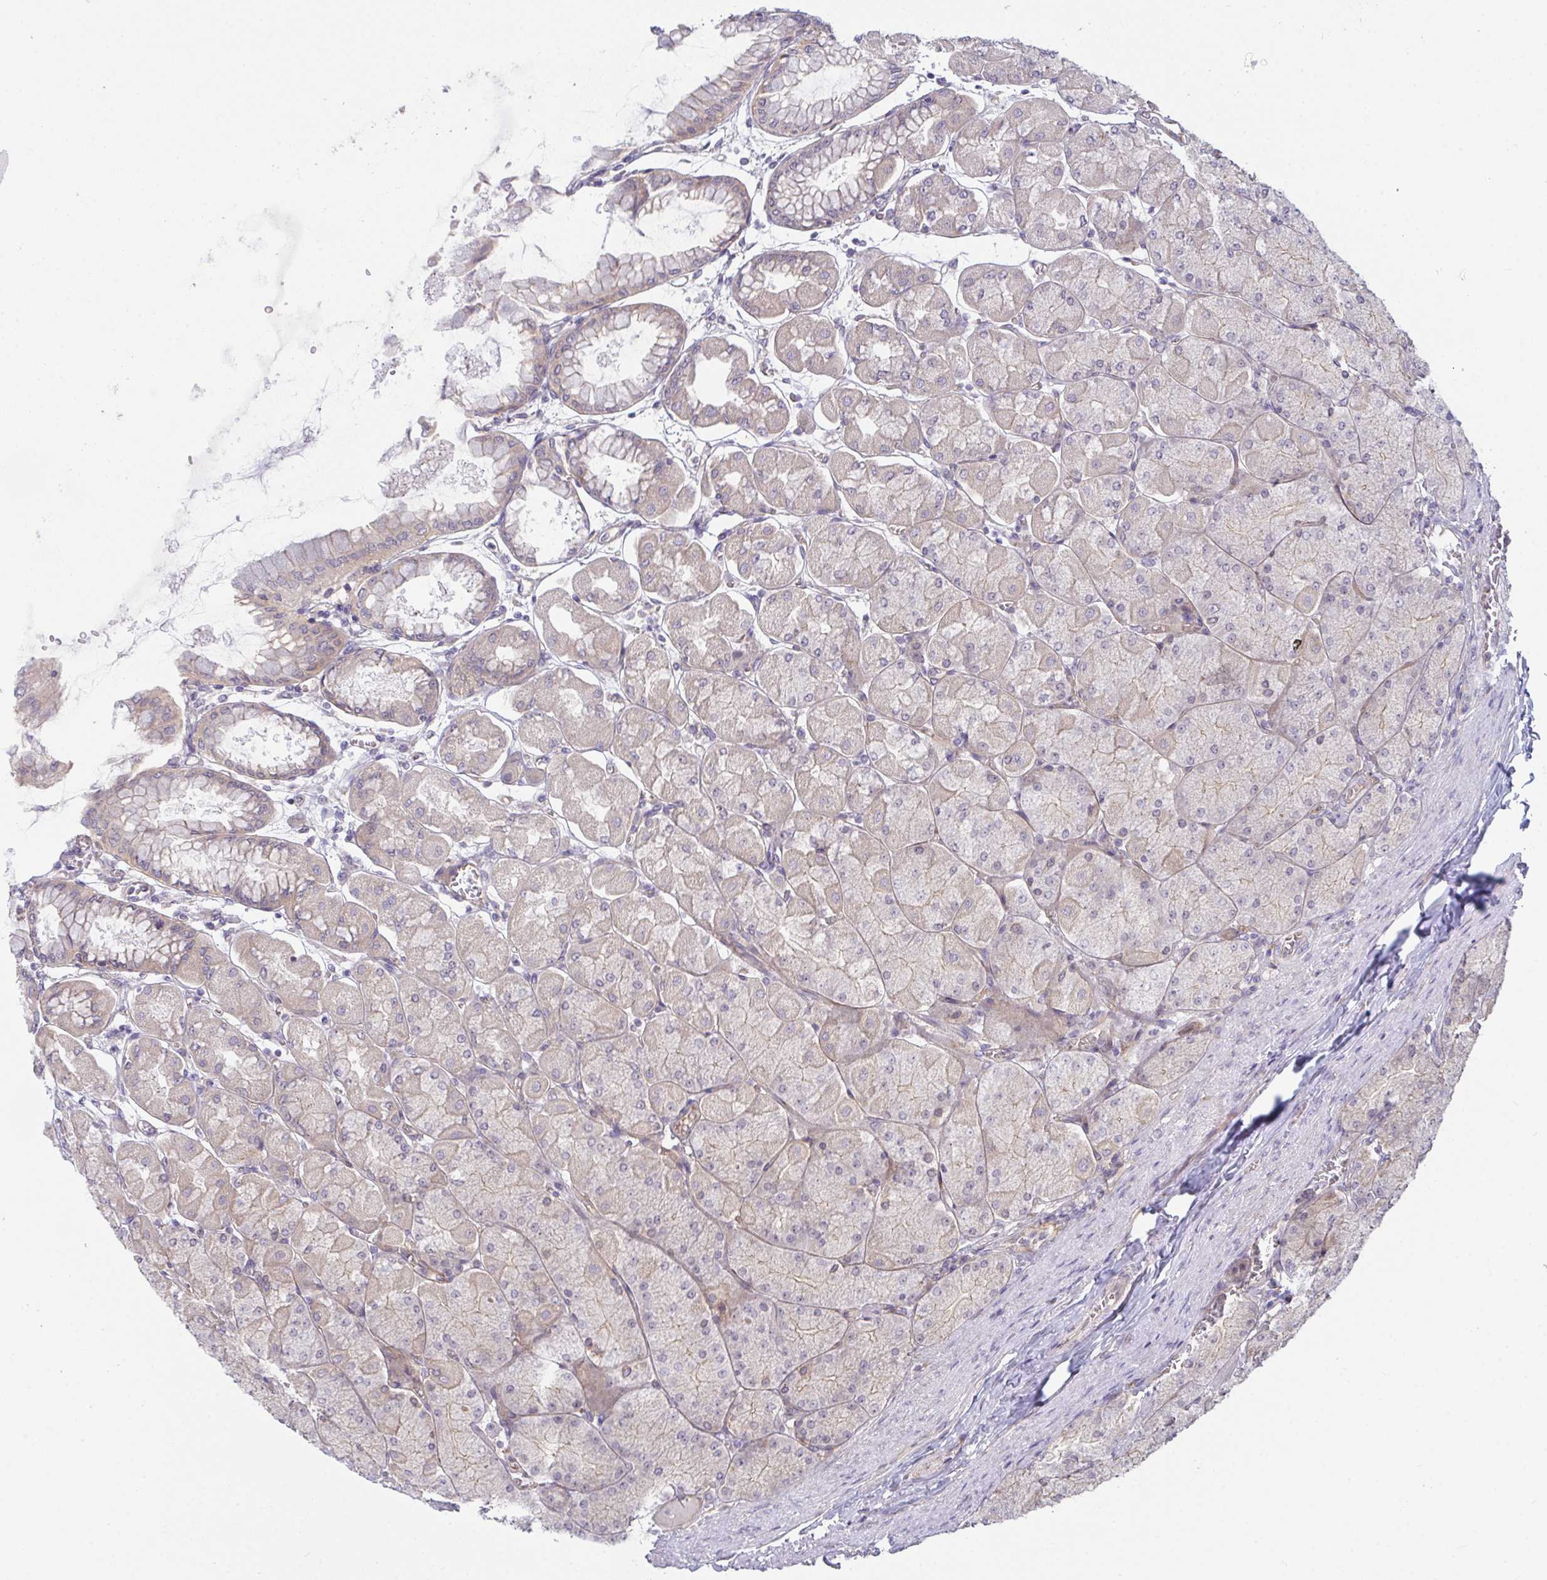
{"staining": {"intensity": "moderate", "quantity": "25%-75%", "location": "cytoplasmic/membranous"}, "tissue": "stomach", "cell_type": "Glandular cells", "image_type": "normal", "snomed": [{"axis": "morphology", "description": "Normal tissue, NOS"}, {"axis": "topography", "description": "Stomach, upper"}], "caption": "An immunohistochemistry micrograph of benign tissue is shown. Protein staining in brown shows moderate cytoplasmic/membranous positivity in stomach within glandular cells.", "gene": "CASP9", "patient": {"sex": "female", "age": 56}}